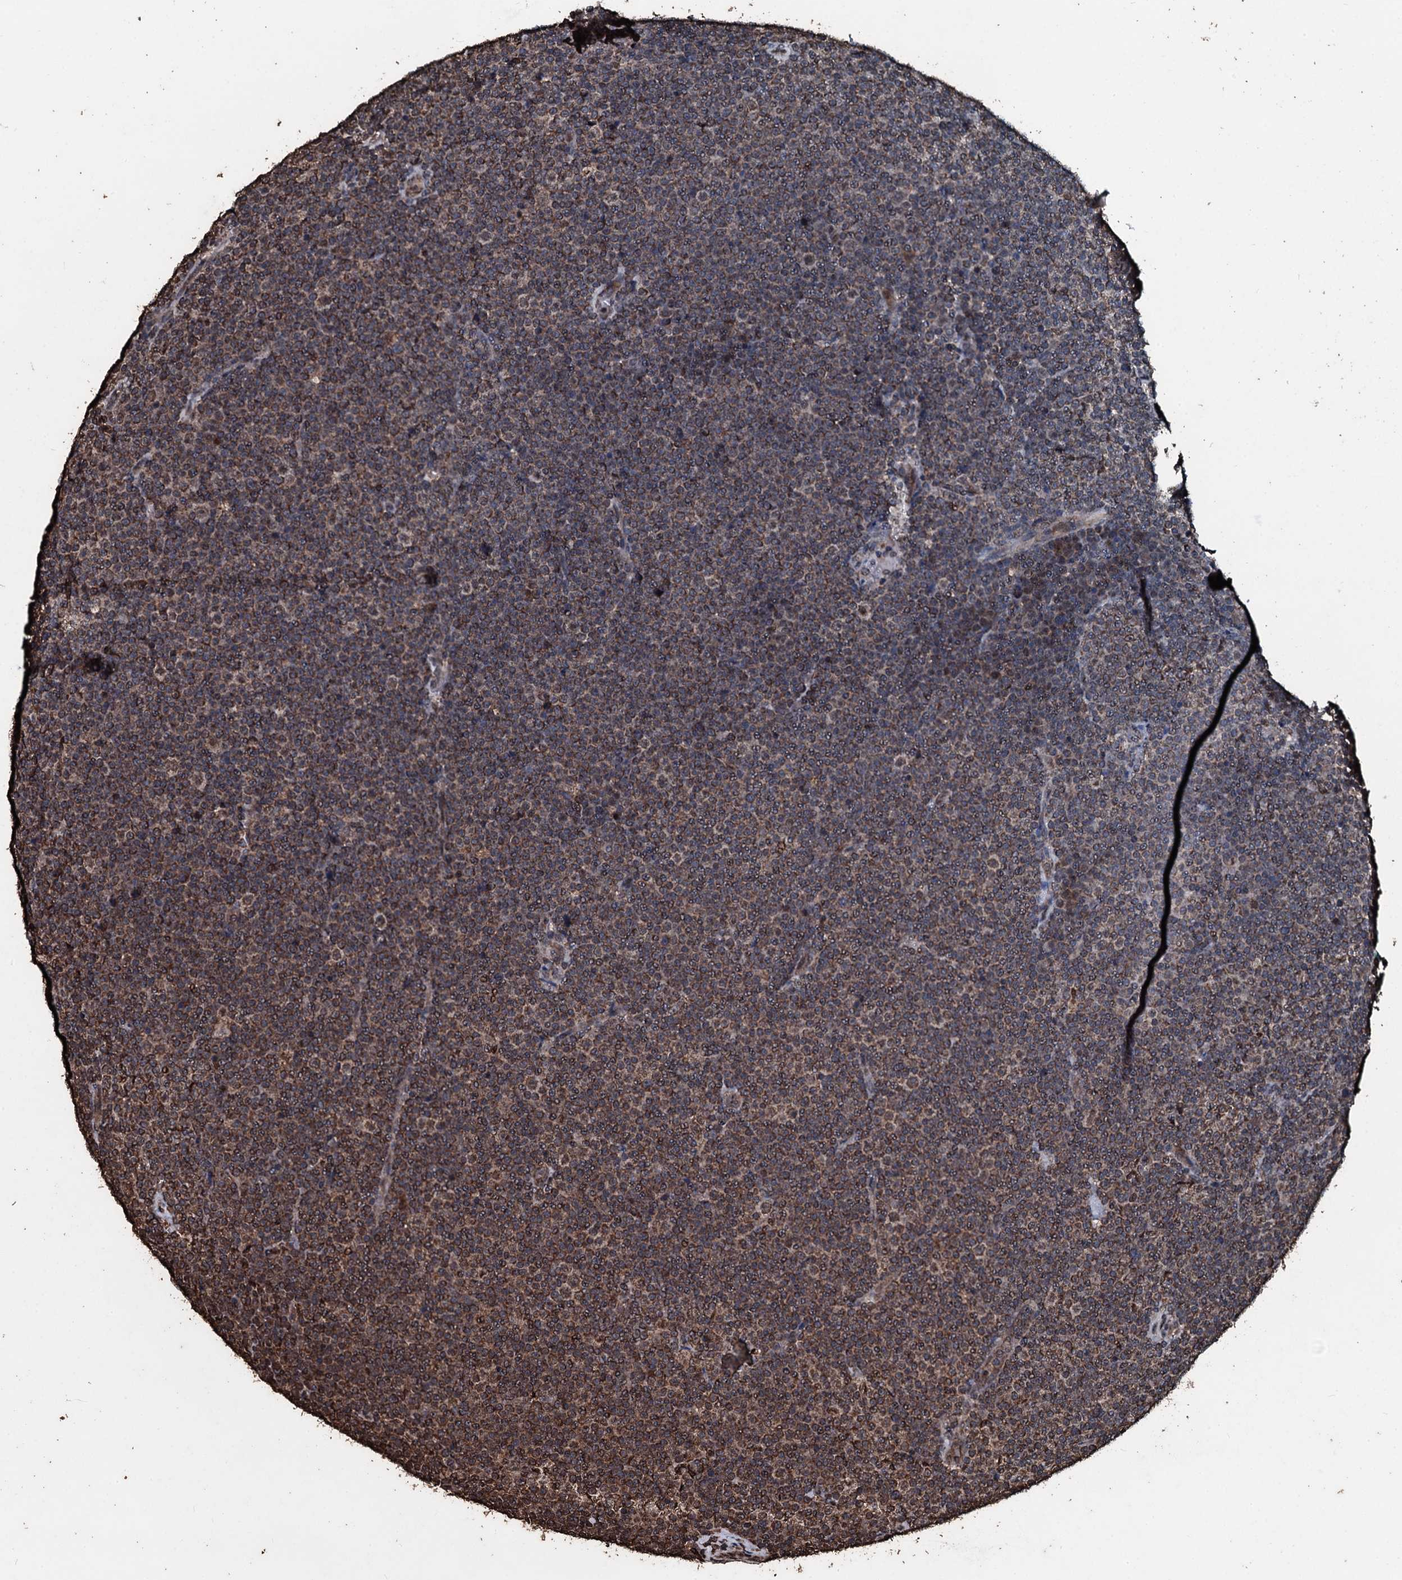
{"staining": {"intensity": "moderate", "quantity": "25%-75%", "location": "cytoplasmic/membranous"}, "tissue": "lymphoma", "cell_type": "Tumor cells", "image_type": "cancer", "snomed": [{"axis": "morphology", "description": "Malignant lymphoma, non-Hodgkin's type, Low grade"}, {"axis": "topography", "description": "Lymph node"}], "caption": "Immunohistochemistry (IHC) of human malignant lymphoma, non-Hodgkin's type (low-grade) displays medium levels of moderate cytoplasmic/membranous expression in about 25%-75% of tumor cells.", "gene": "FAAP24", "patient": {"sex": "female", "age": 67}}